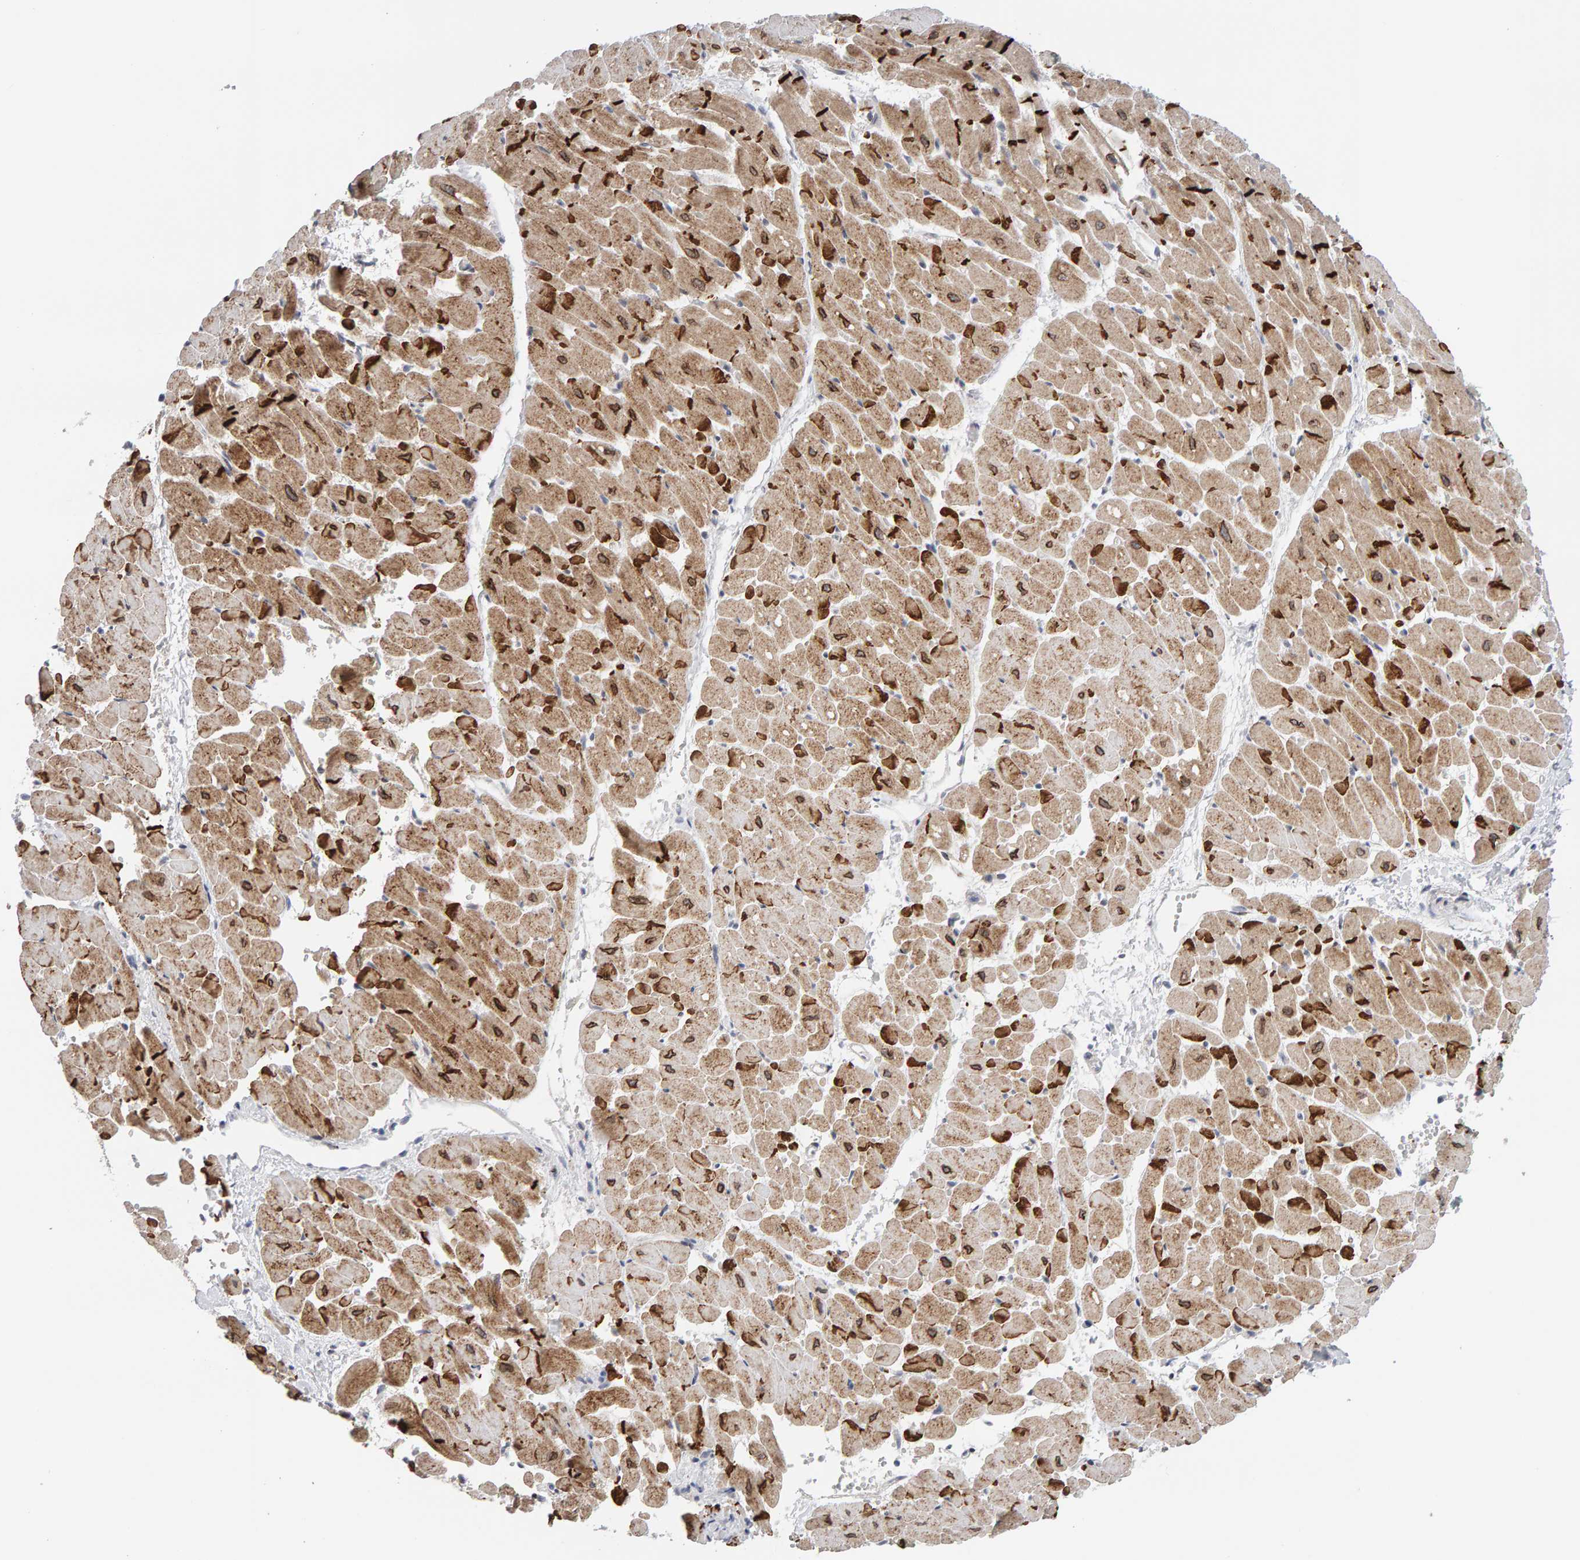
{"staining": {"intensity": "strong", "quantity": ">75%", "location": "cytoplasmic/membranous"}, "tissue": "heart muscle", "cell_type": "Cardiomyocytes", "image_type": "normal", "snomed": [{"axis": "morphology", "description": "Normal tissue, NOS"}, {"axis": "topography", "description": "Heart"}], "caption": "A brown stain shows strong cytoplasmic/membranous positivity of a protein in cardiomyocytes of benign human heart muscle. (IHC, brightfield microscopy, high magnification).", "gene": "HNF4A", "patient": {"sex": "male", "age": 45}}